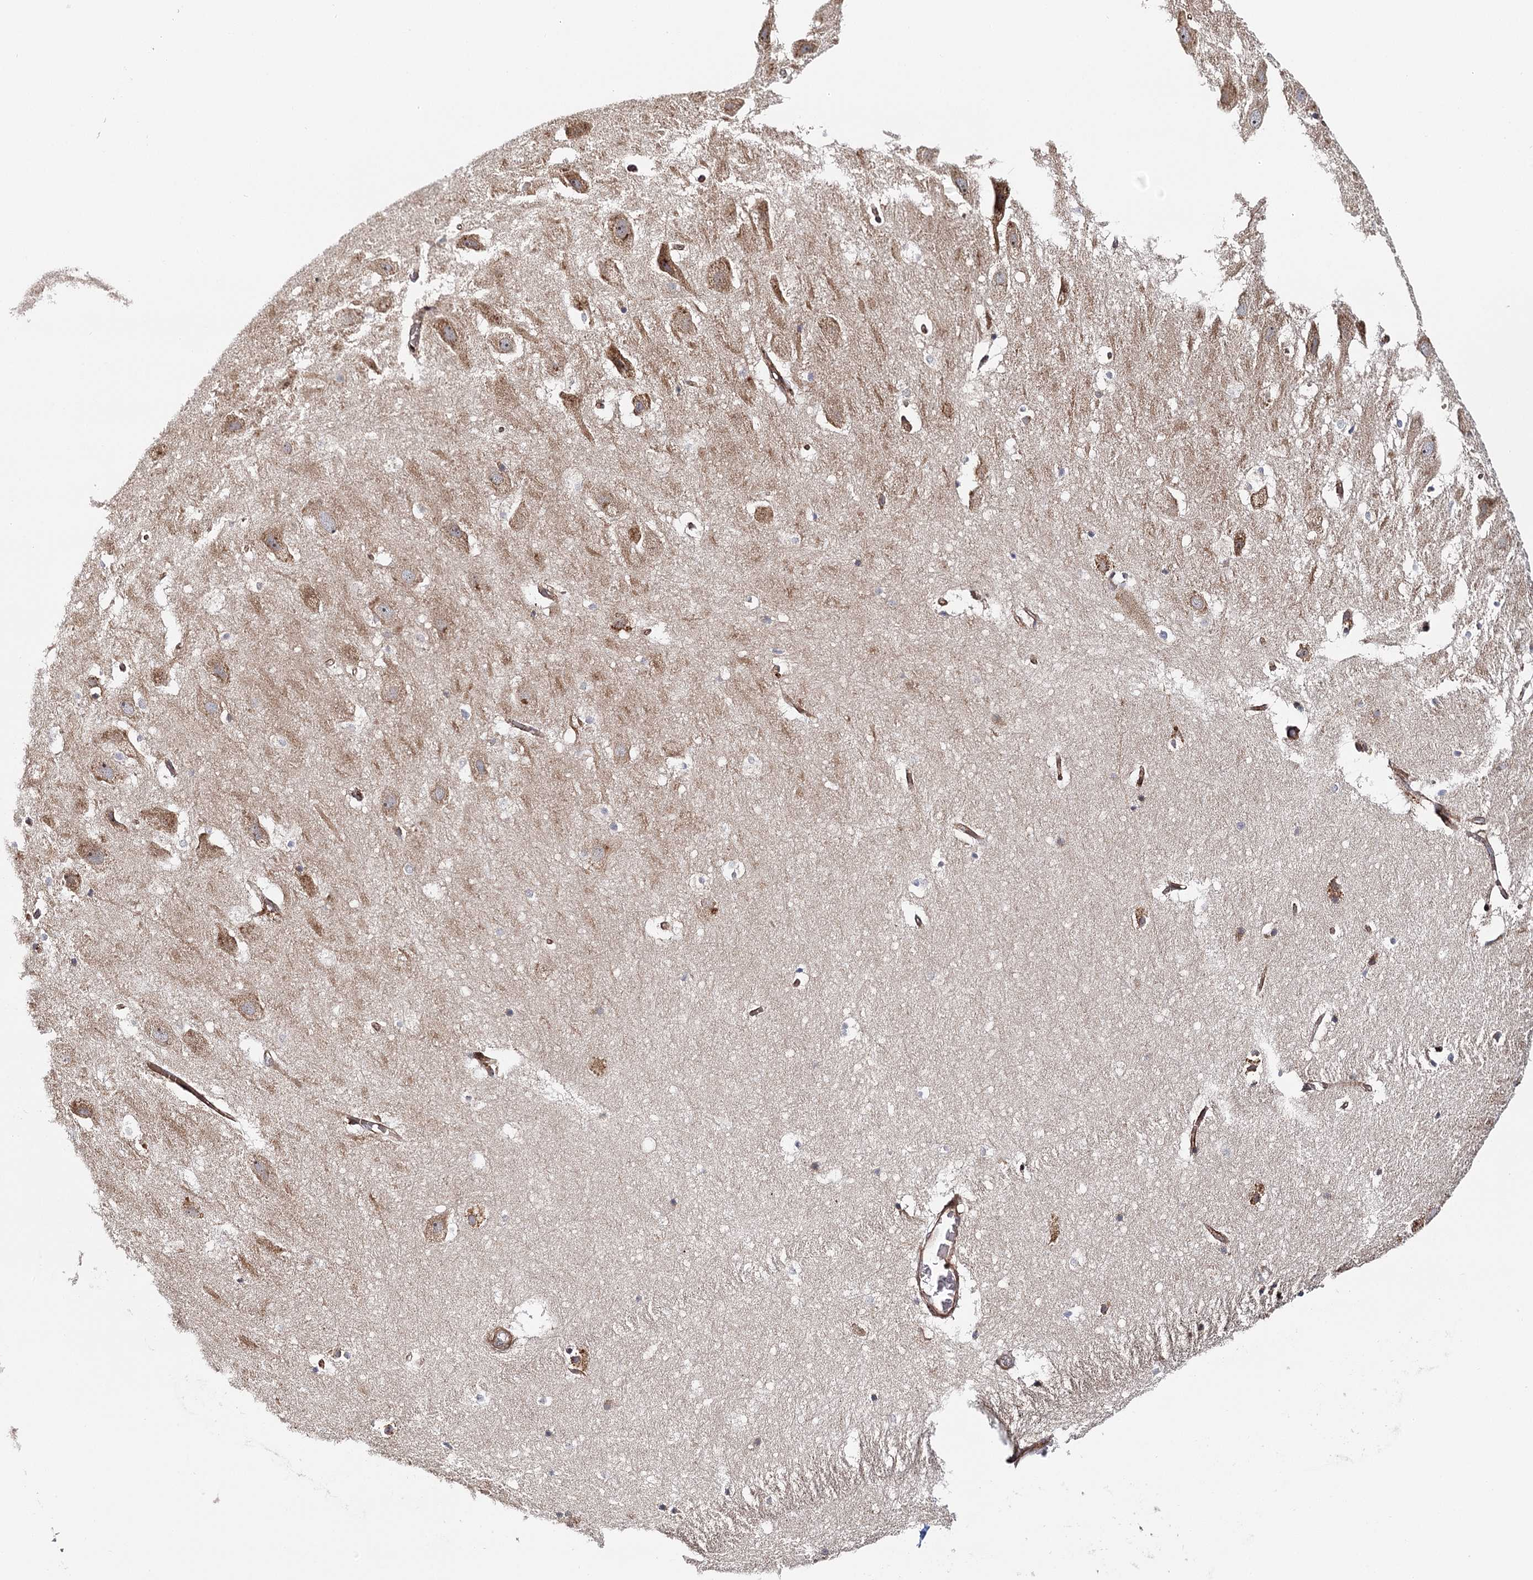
{"staining": {"intensity": "weak", "quantity": "25%-75%", "location": "cytoplasmic/membranous"}, "tissue": "hippocampus", "cell_type": "Glial cells", "image_type": "normal", "snomed": [{"axis": "morphology", "description": "Normal tissue, NOS"}, {"axis": "topography", "description": "Hippocampus"}], "caption": "Immunohistochemistry (IHC) micrograph of normal hippocampus stained for a protein (brown), which exhibits low levels of weak cytoplasmic/membranous staining in about 25%-75% of glial cells.", "gene": "MKNK1", "patient": {"sex": "female", "age": 52}}